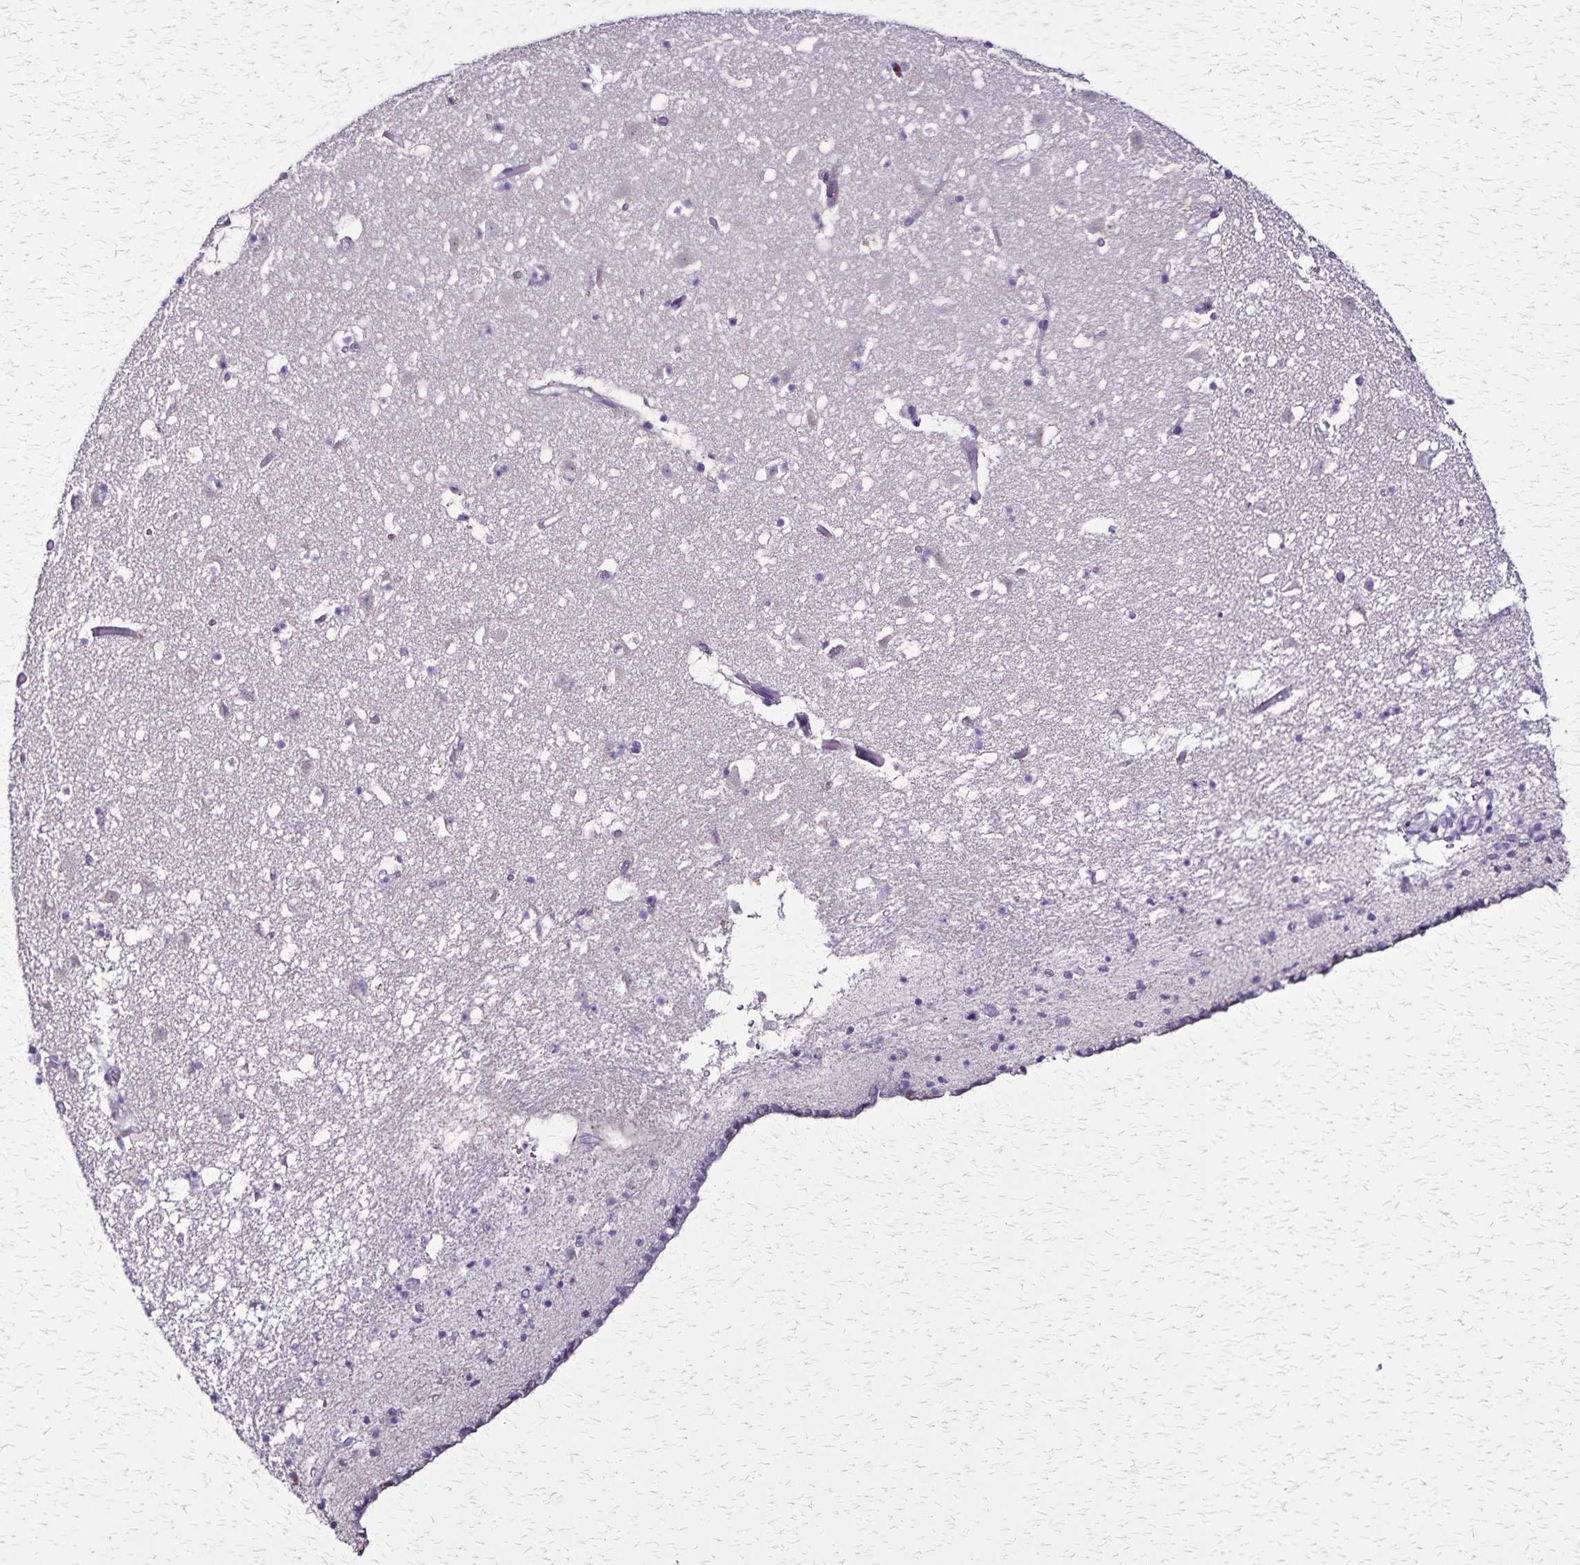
{"staining": {"intensity": "negative", "quantity": "none", "location": "none"}, "tissue": "caudate", "cell_type": "Glial cells", "image_type": "normal", "snomed": [{"axis": "morphology", "description": "Normal tissue, NOS"}, {"axis": "topography", "description": "Lateral ventricle wall"}], "caption": "Glial cells are negative for protein expression in benign human caudate. The staining is performed using DAB (3,3'-diaminobenzidine) brown chromogen with nuclei counter-stained in using hematoxylin.", "gene": "ULBP3", "patient": {"sex": "female", "age": 42}}